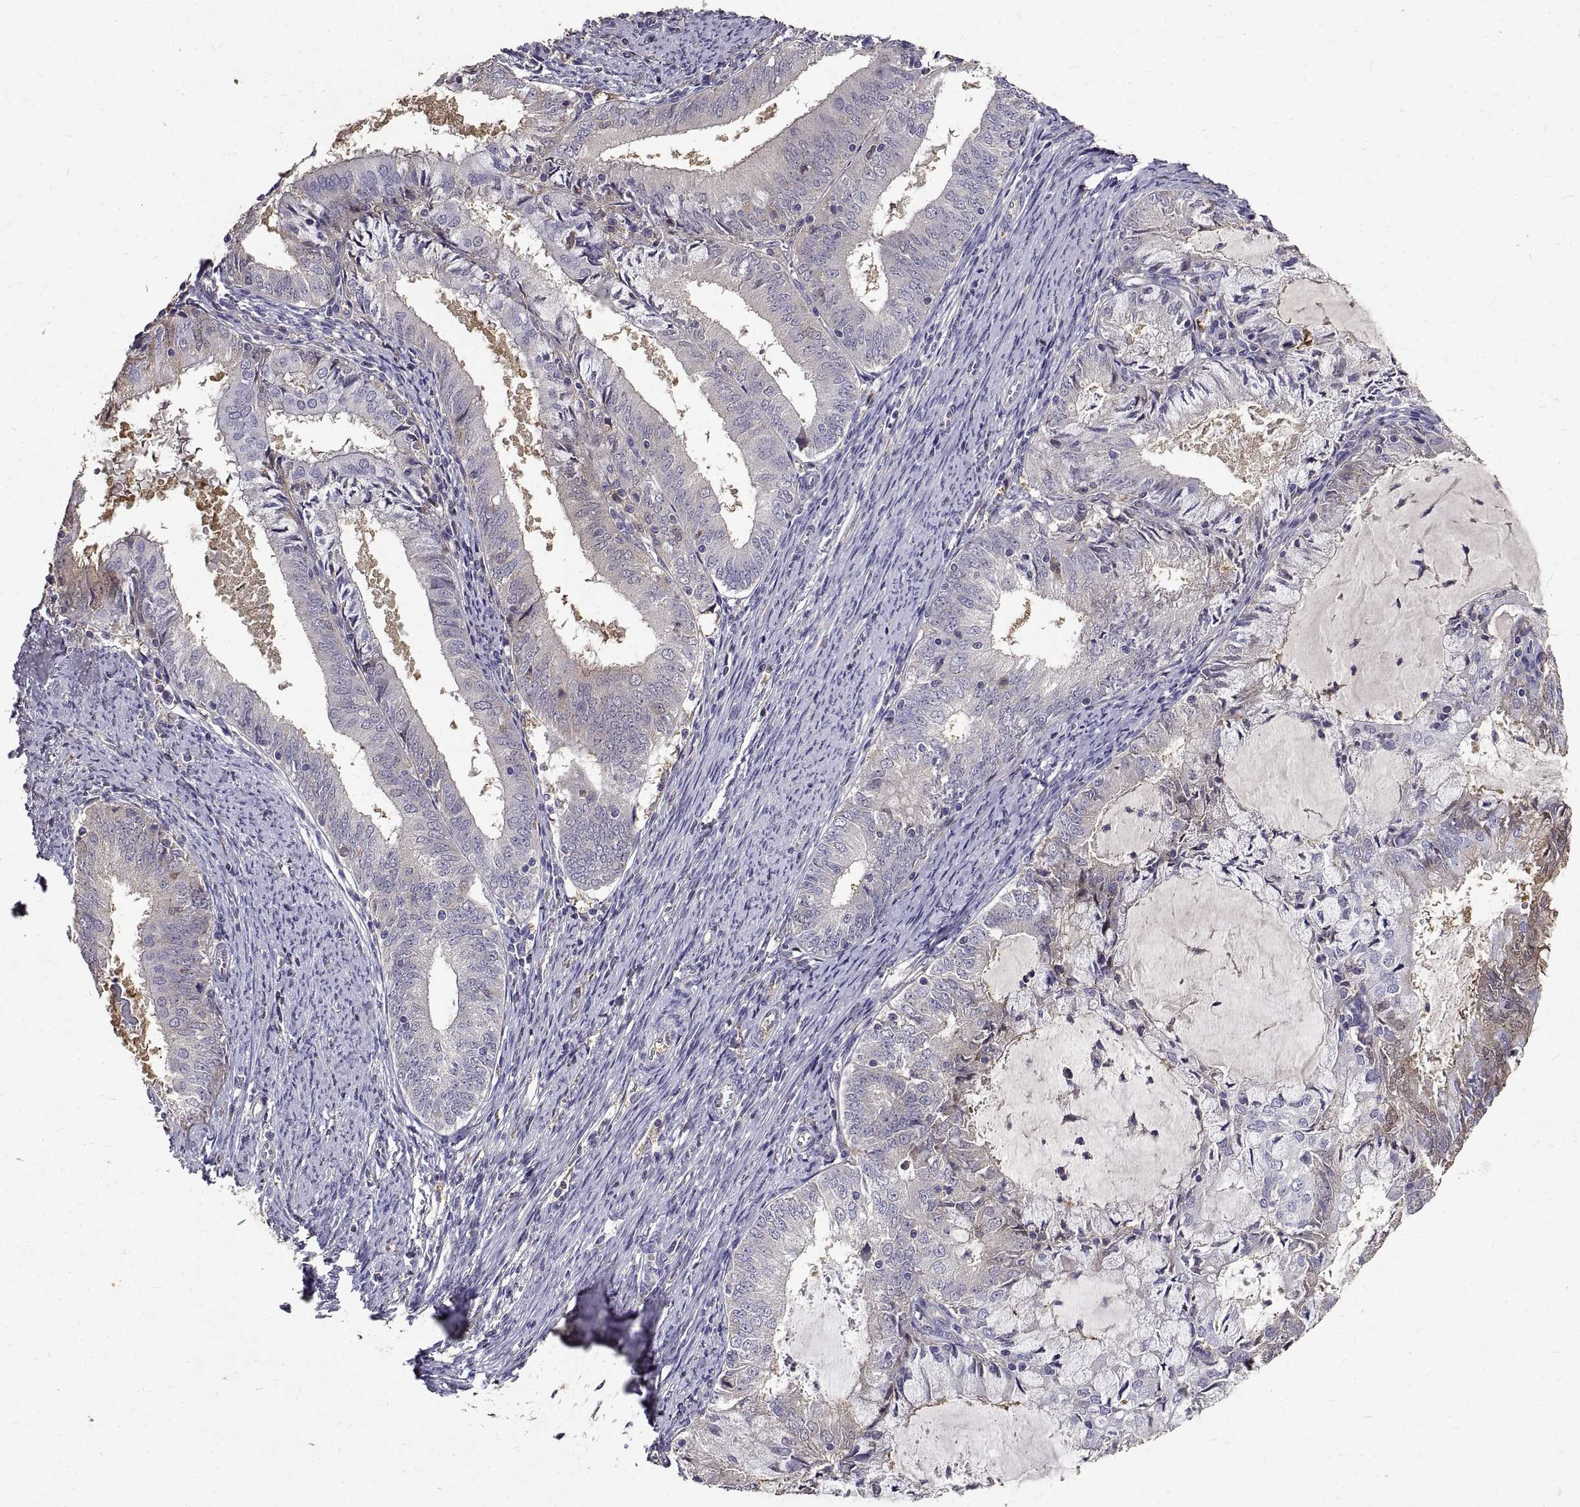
{"staining": {"intensity": "negative", "quantity": "none", "location": "none"}, "tissue": "endometrial cancer", "cell_type": "Tumor cells", "image_type": "cancer", "snomed": [{"axis": "morphology", "description": "Adenocarcinoma, NOS"}, {"axis": "topography", "description": "Endometrium"}], "caption": "Endometrial cancer was stained to show a protein in brown. There is no significant expression in tumor cells.", "gene": "PEA15", "patient": {"sex": "female", "age": 57}}